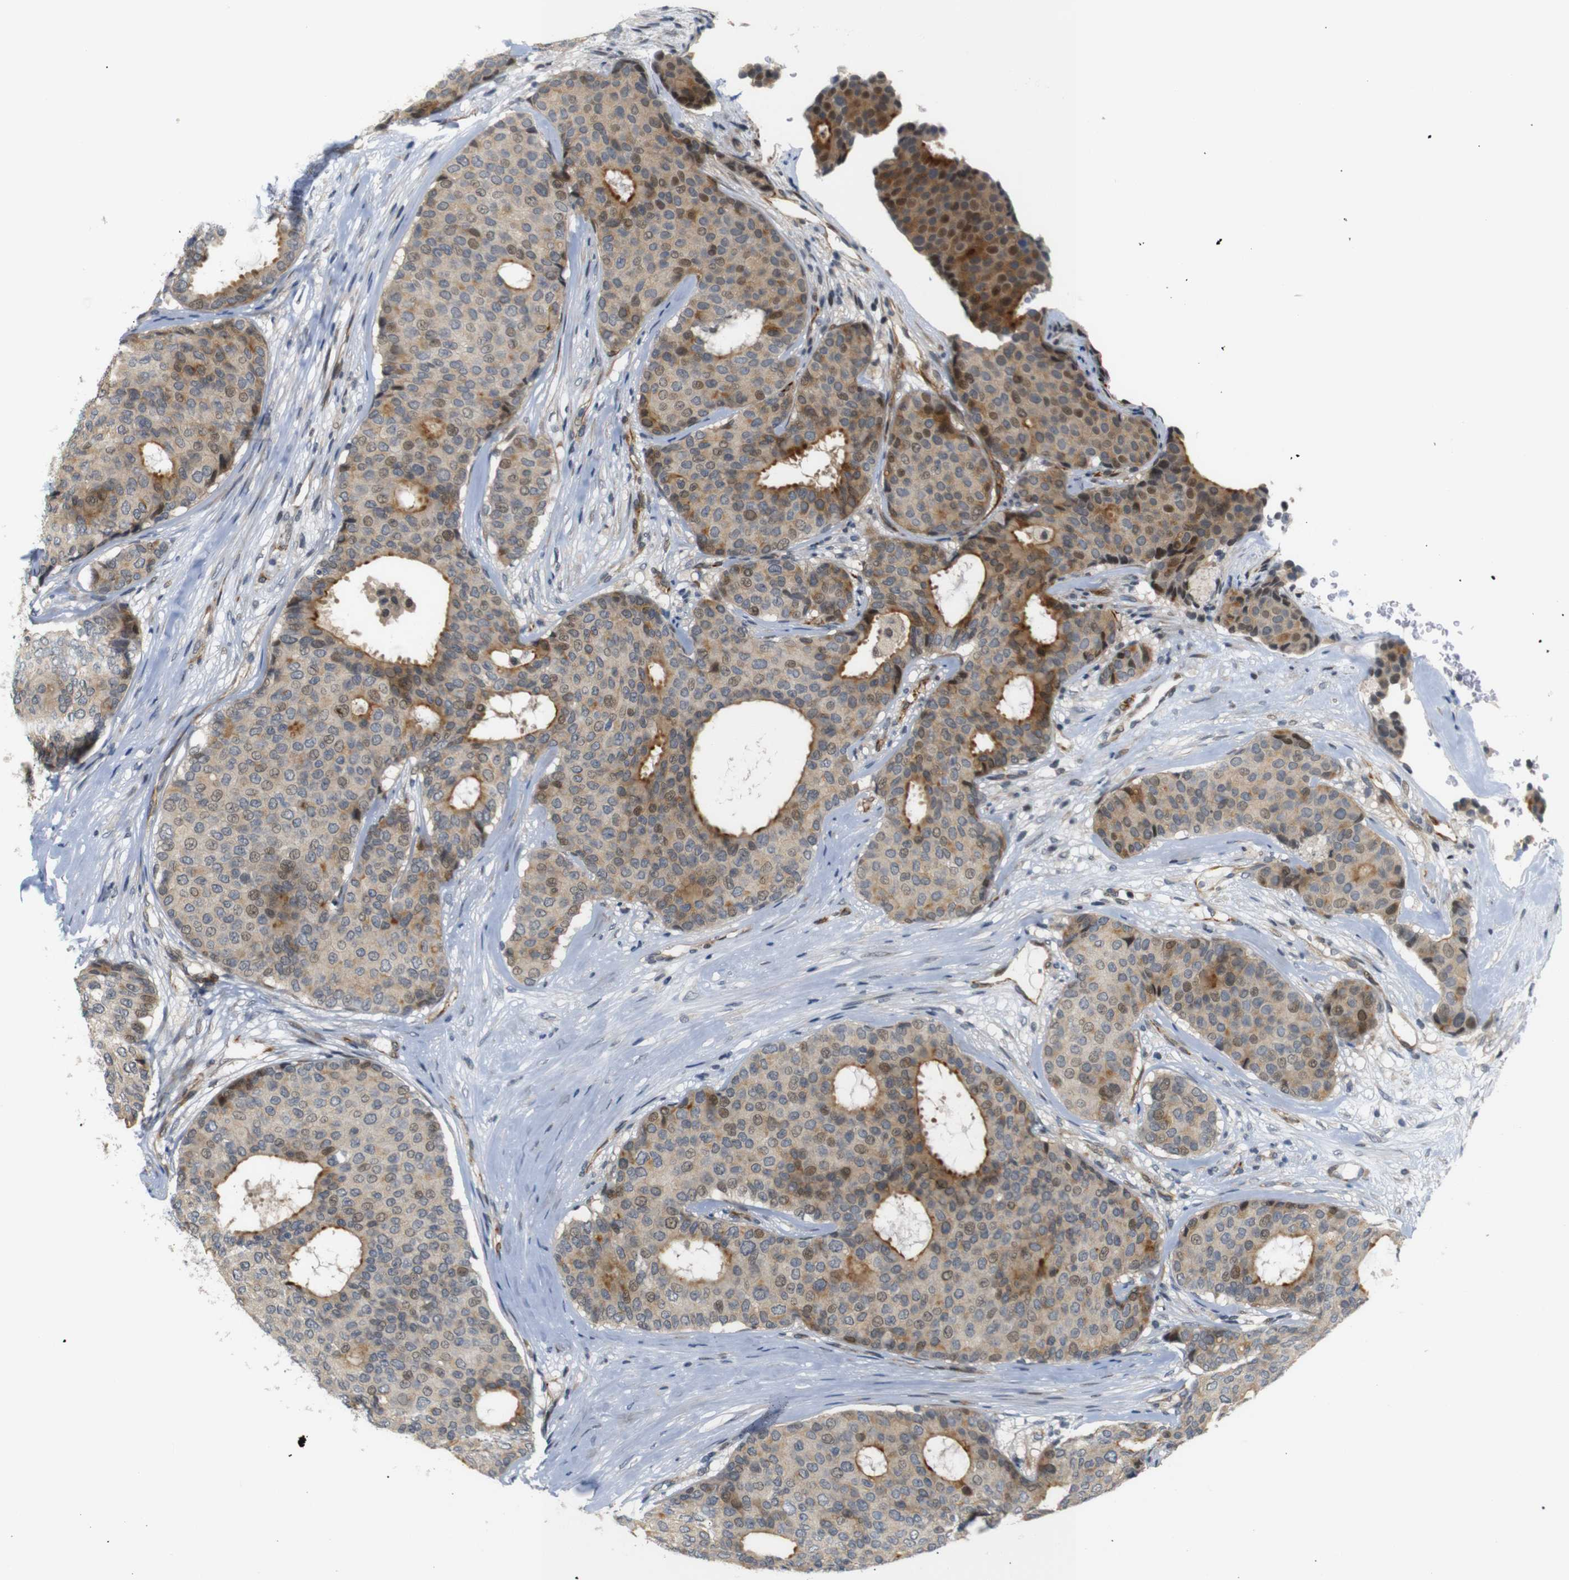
{"staining": {"intensity": "moderate", "quantity": "25%-75%", "location": "cytoplasmic/membranous,nuclear"}, "tissue": "breast cancer", "cell_type": "Tumor cells", "image_type": "cancer", "snomed": [{"axis": "morphology", "description": "Duct carcinoma"}, {"axis": "topography", "description": "Breast"}], "caption": "A brown stain shows moderate cytoplasmic/membranous and nuclear positivity of a protein in human intraductal carcinoma (breast) tumor cells.", "gene": "SYDE1", "patient": {"sex": "female", "age": 75}}